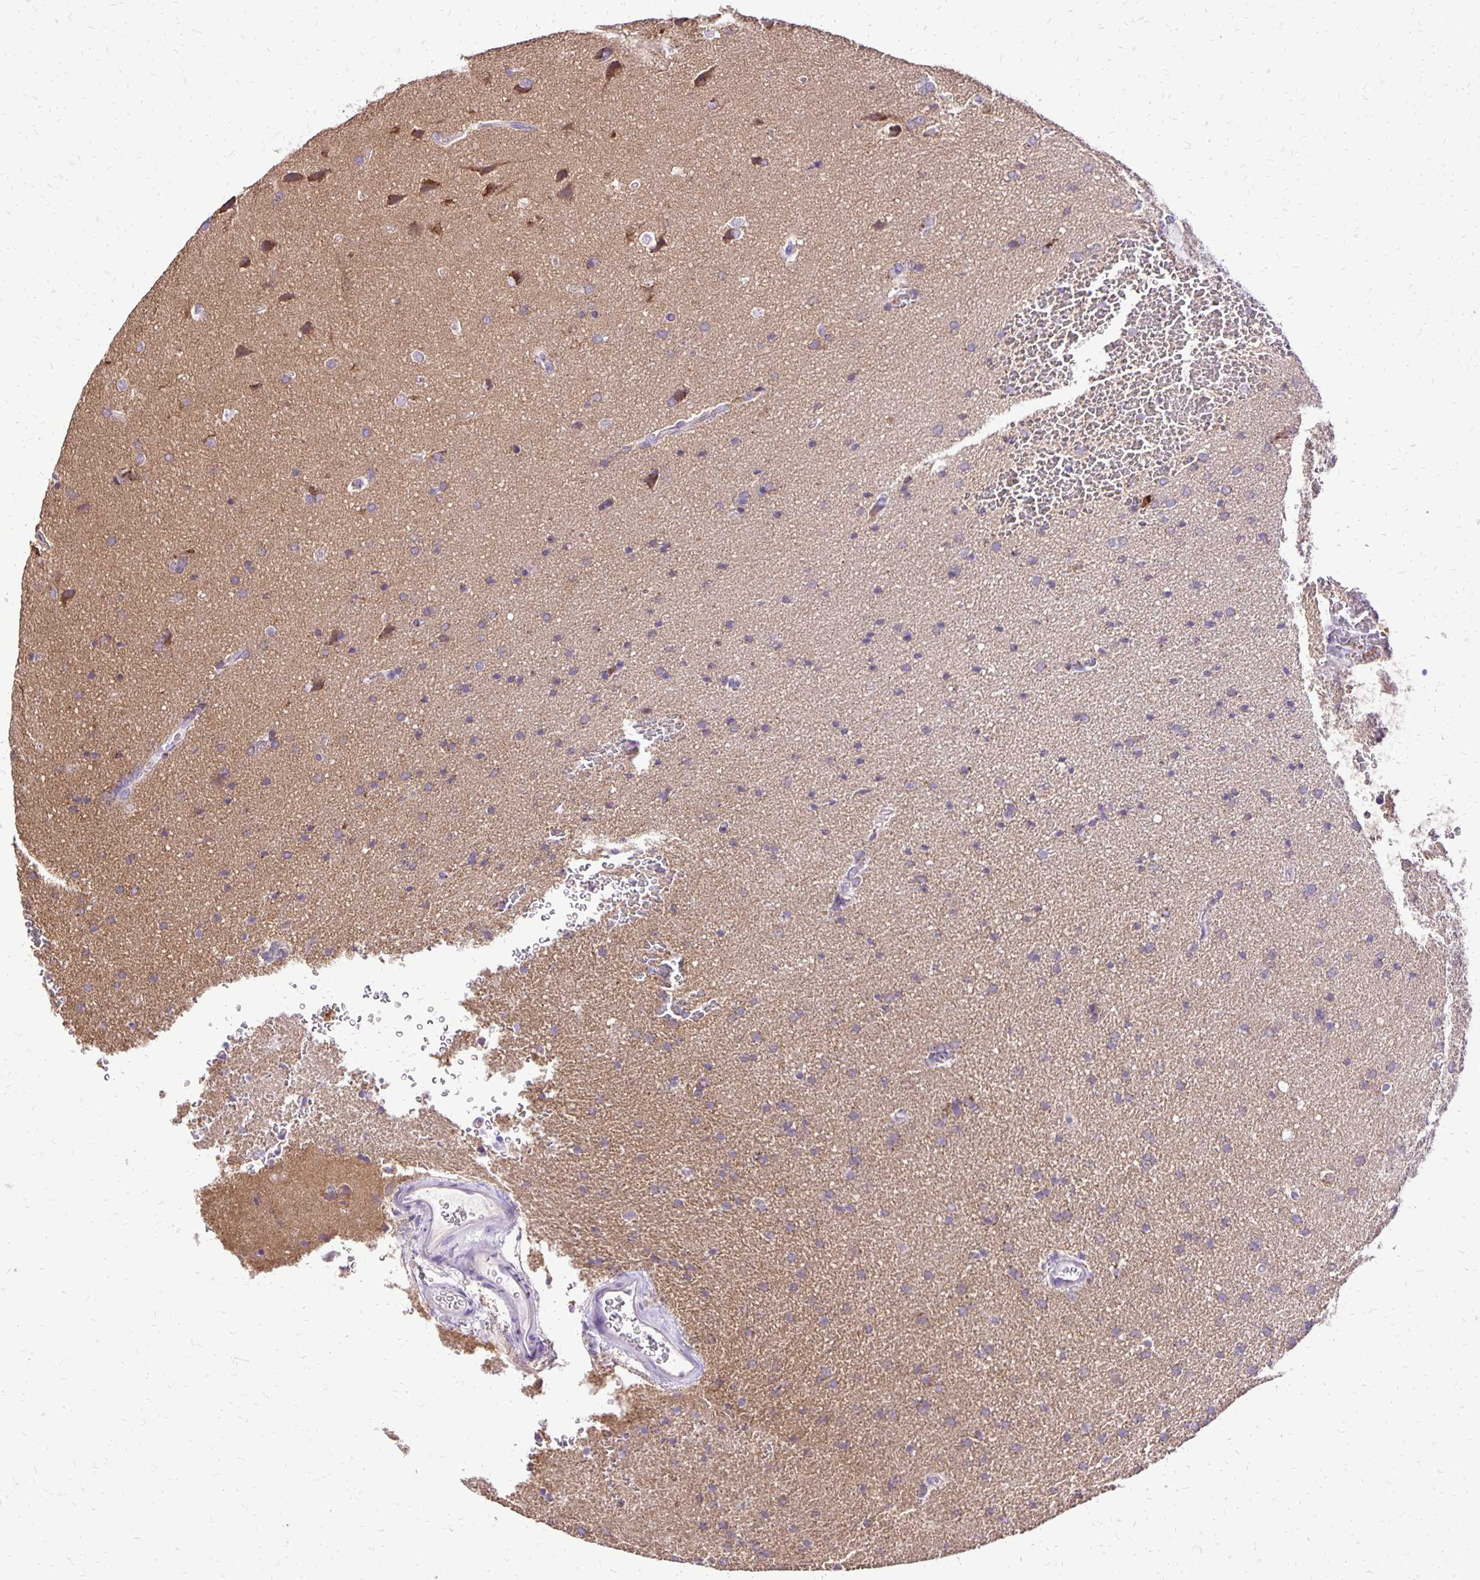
{"staining": {"intensity": "negative", "quantity": "none", "location": "none"}, "tissue": "glioma", "cell_type": "Tumor cells", "image_type": "cancer", "snomed": [{"axis": "morphology", "description": "Glioma, malignant, Low grade"}, {"axis": "topography", "description": "Brain"}], "caption": "Immunohistochemistry image of neoplastic tissue: glioma stained with DAB (3,3'-diaminobenzidine) displays no significant protein positivity in tumor cells. Nuclei are stained in blue.", "gene": "EIF5A", "patient": {"sex": "female", "age": 34}}